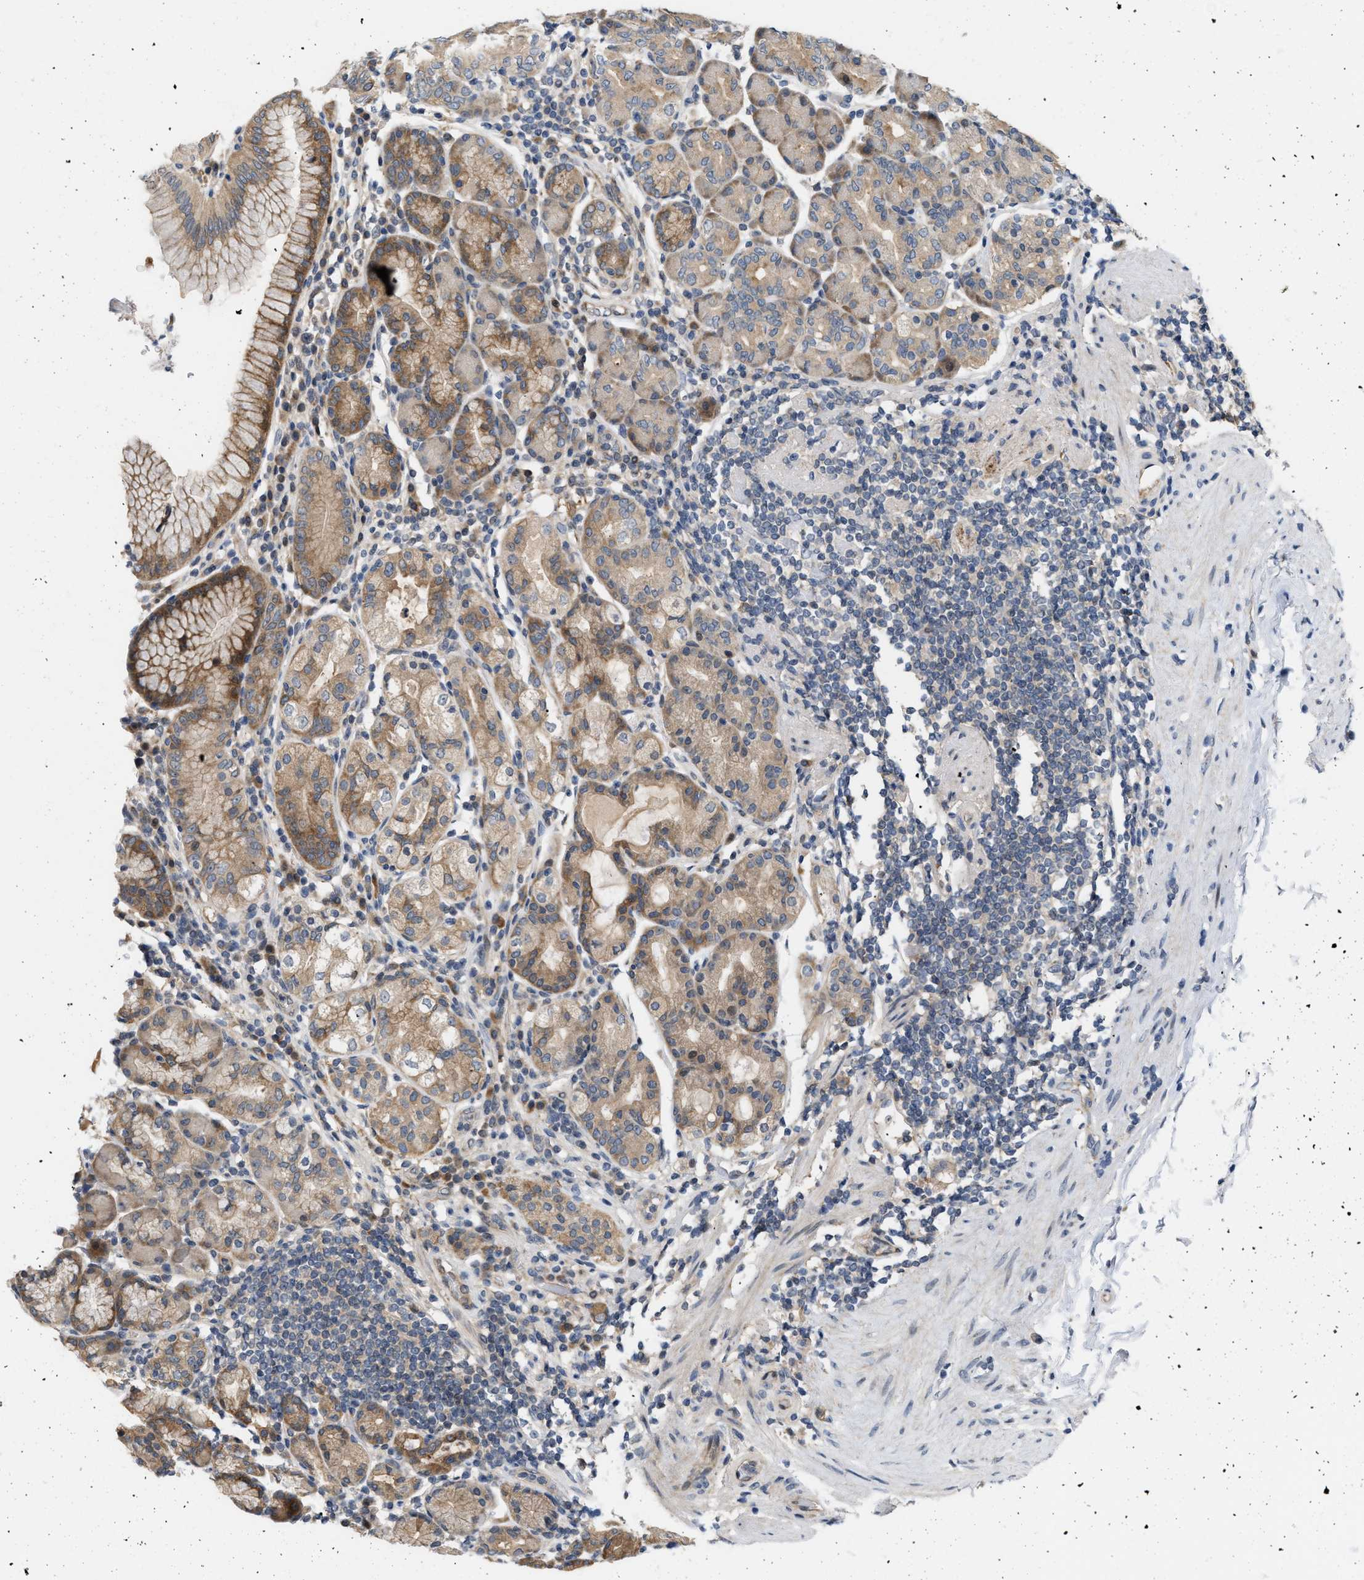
{"staining": {"intensity": "moderate", "quantity": ">75%", "location": "cytoplasmic/membranous"}, "tissue": "stomach", "cell_type": "Glandular cells", "image_type": "normal", "snomed": [{"axis": "morphology", "description": "Normal tissue, NOS"}, {"axis": "topography", "description": "Stomach, lower"}], "caption": "Glandular cells reveal medium levels of moderate cytoplasmic/membranous staining in approximately >75% of cells in unremarkable human stomach.", "gene": "CSNK1A1", "patient": {"sex": "female", "age": 76}}